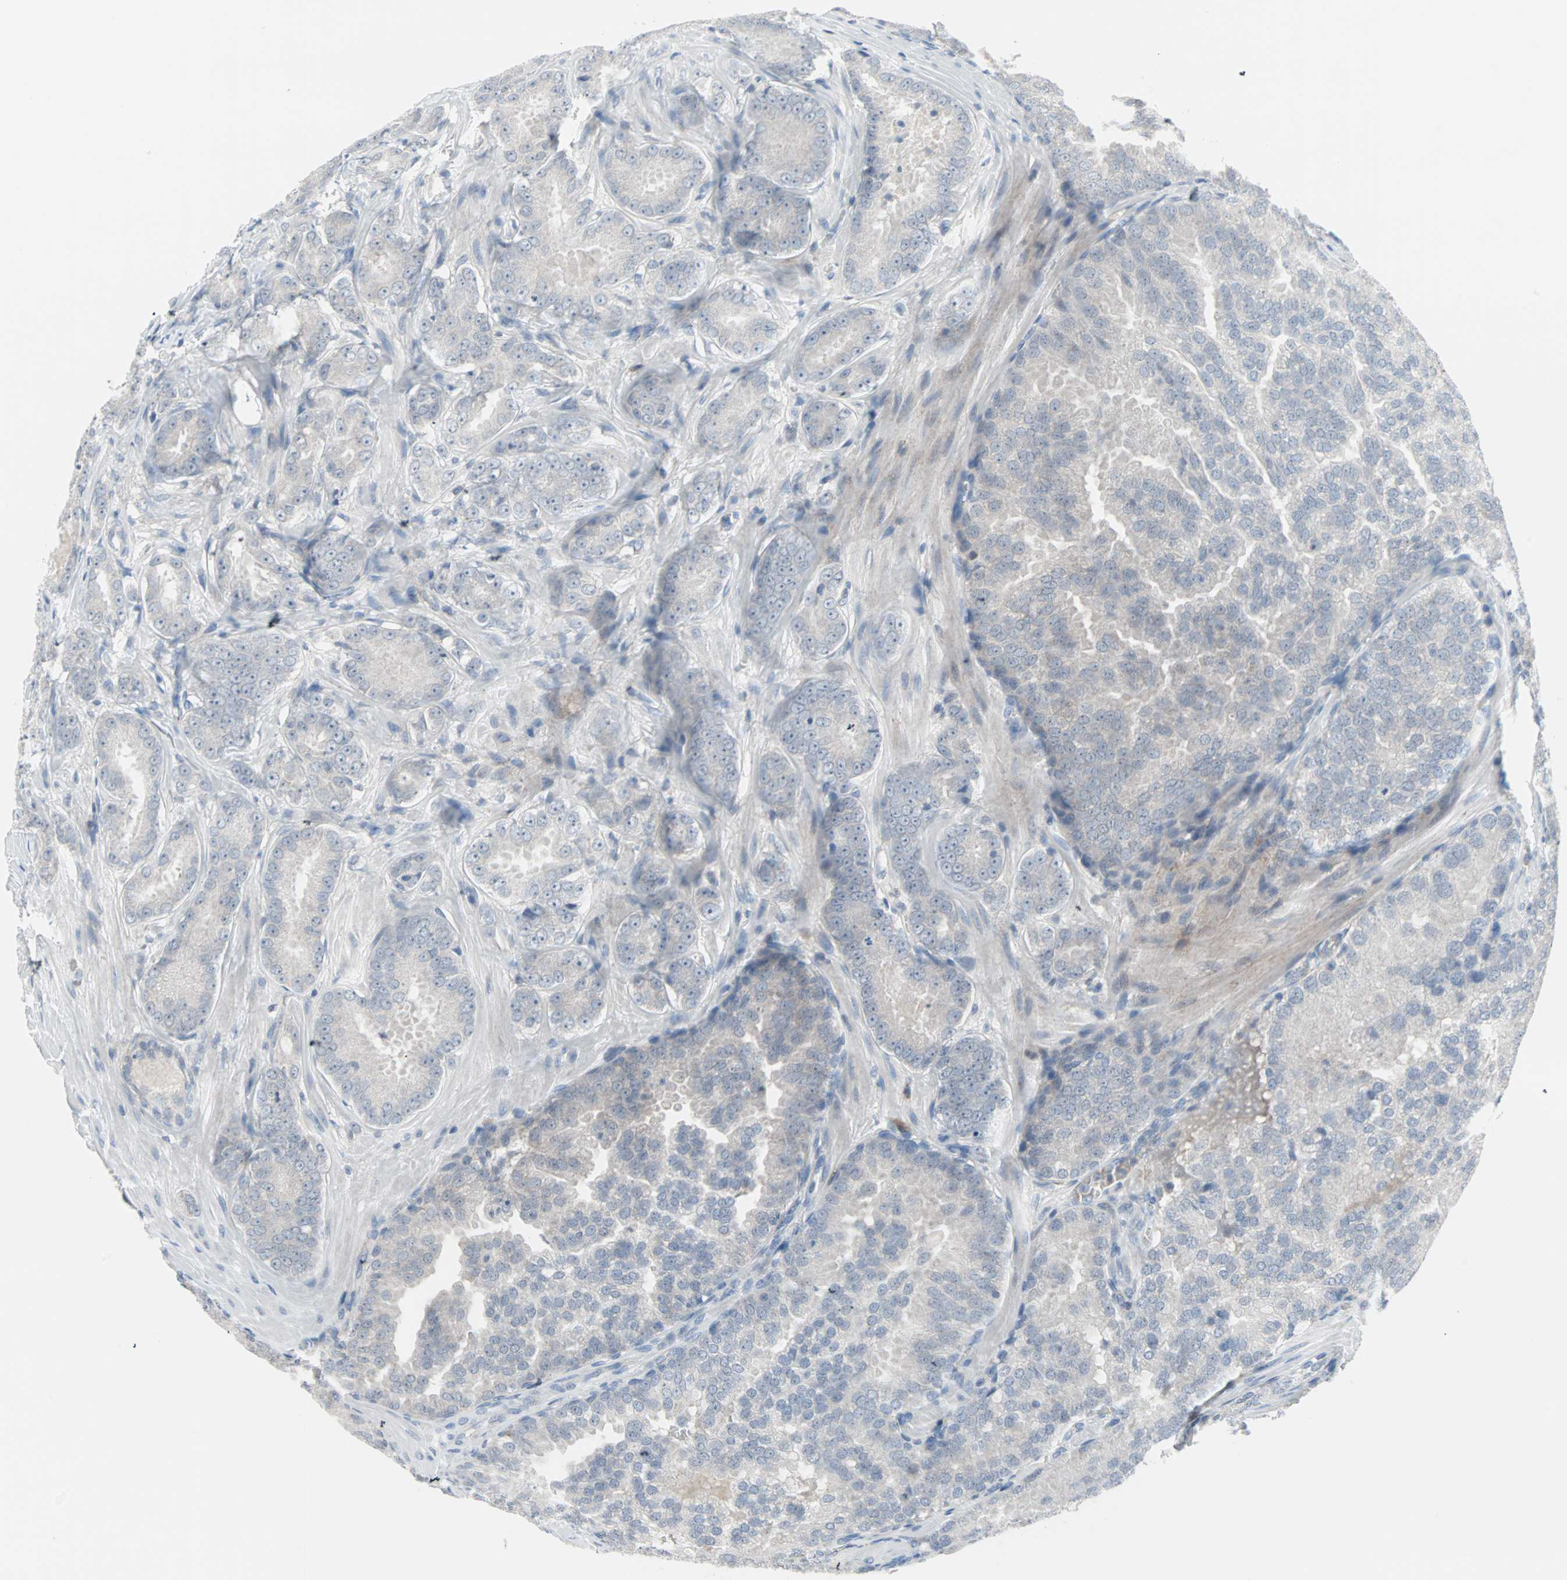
{"staining": {"intensity": "negative", "quantity": "none", "location": "none"}, "tissue": "prostate cancer", "cell_type": "Tumor cells", "image_type": "cancer", "snomed": [{"axis": "morphology", "description": "Adenocarcinoma, High grade"}, {"axis": "topography", "description": "Prostate"}], "caption": "Tumor cells show no significant positivity in prostate cancer.", "gene": "CASP3", "patient": {"sex": "male", "age": 64}}